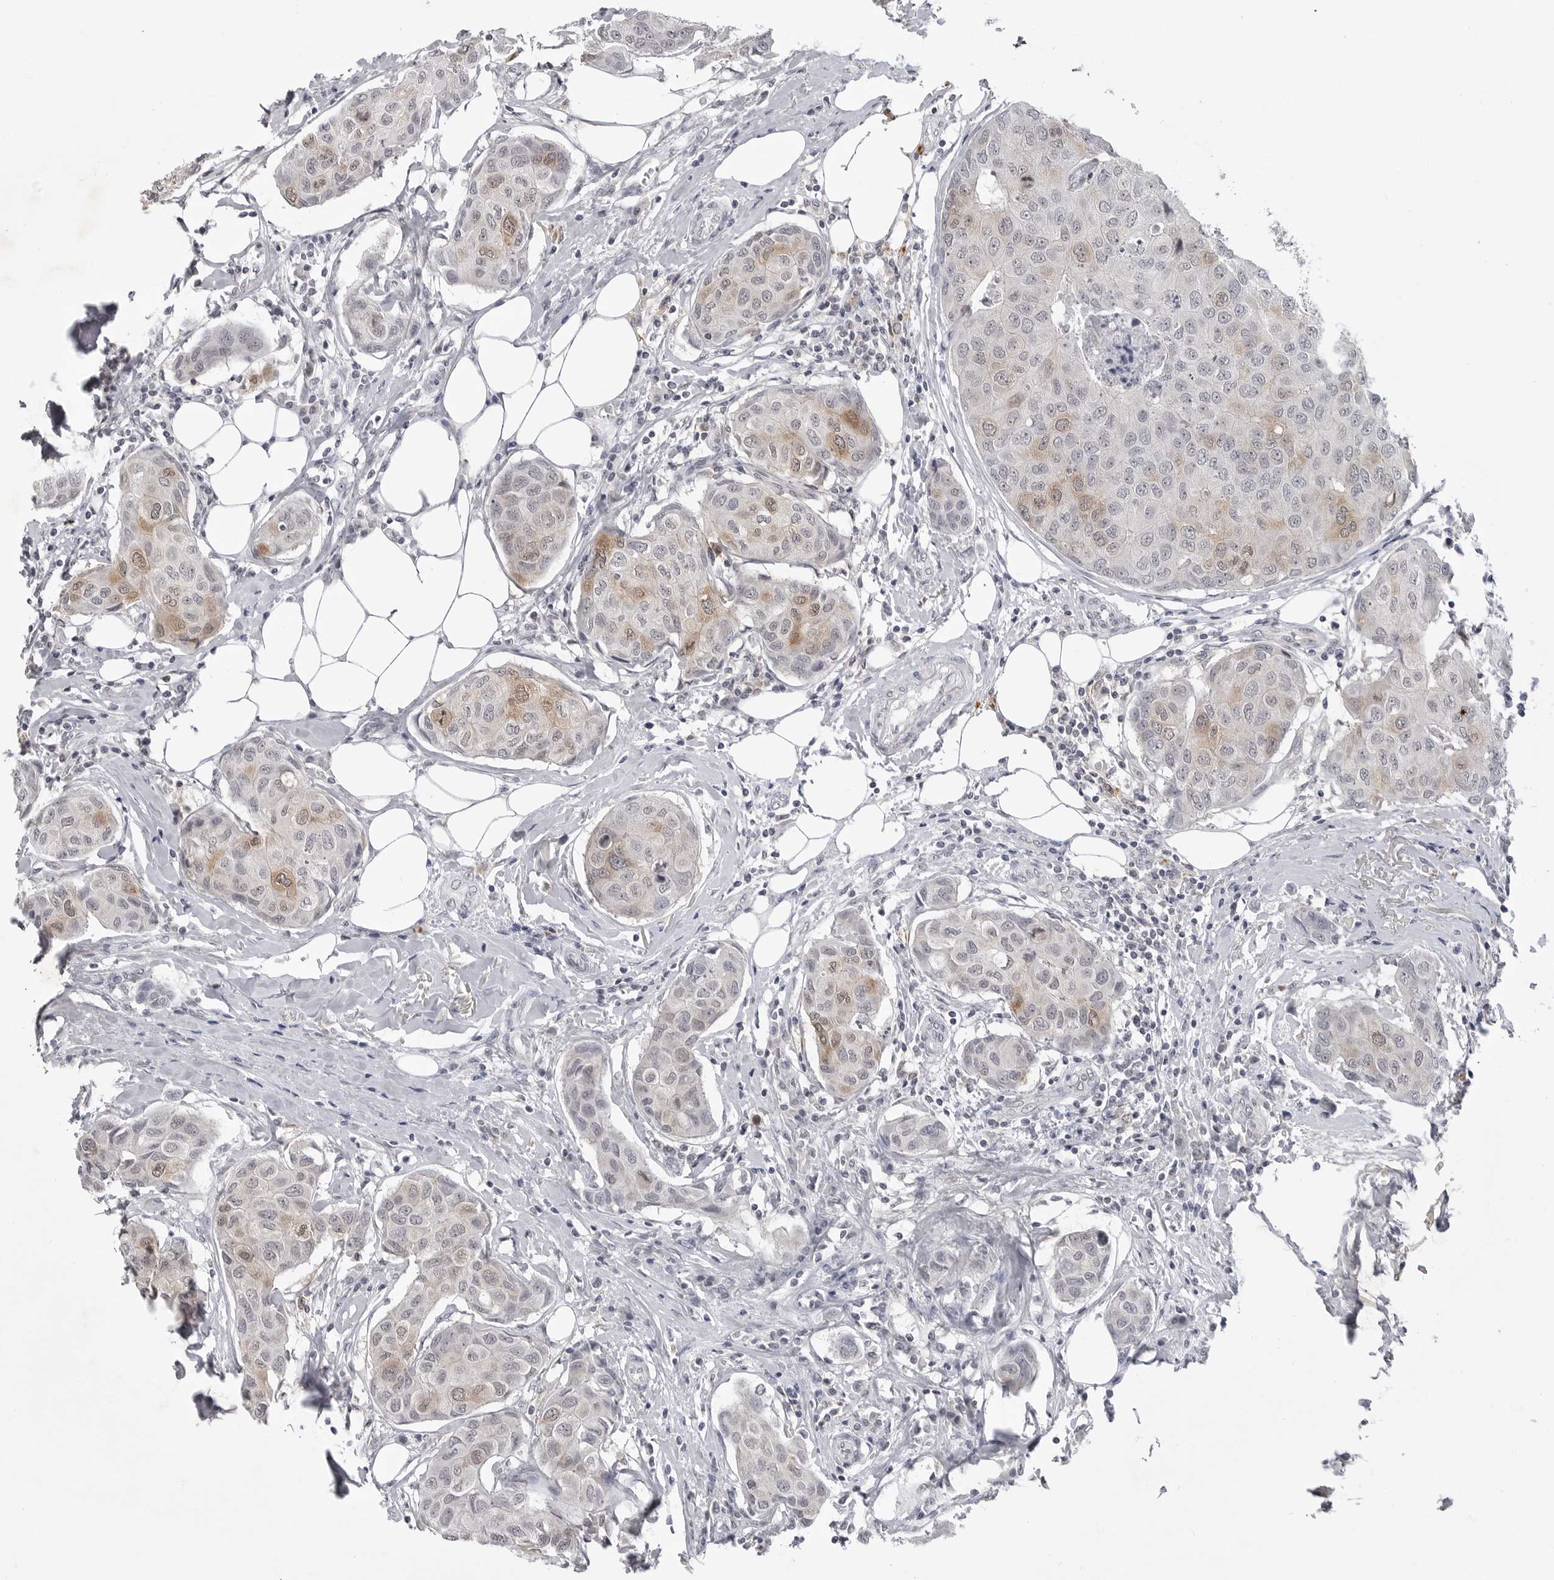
{"staining": {"intensity": "moderate", "quantity": "<25%", "location": "cytoplasmic/membranous"}, "tissue": "breast cancer", "cell_type": "Tumor cells", "image_type": "cancer", "snomed": [{"axis": "morphology", "description": "Duct carcinoma"}, {"axis": "topography", "description": "Breast"}], "caption": "Breast cancer (intraductal carcinoma) stained for a protein exhibits moderate cytoplasmic/membranous positivity in tumor cells.", "gene": "RRM1", "patient": {"sex": "female", "age": 80}}